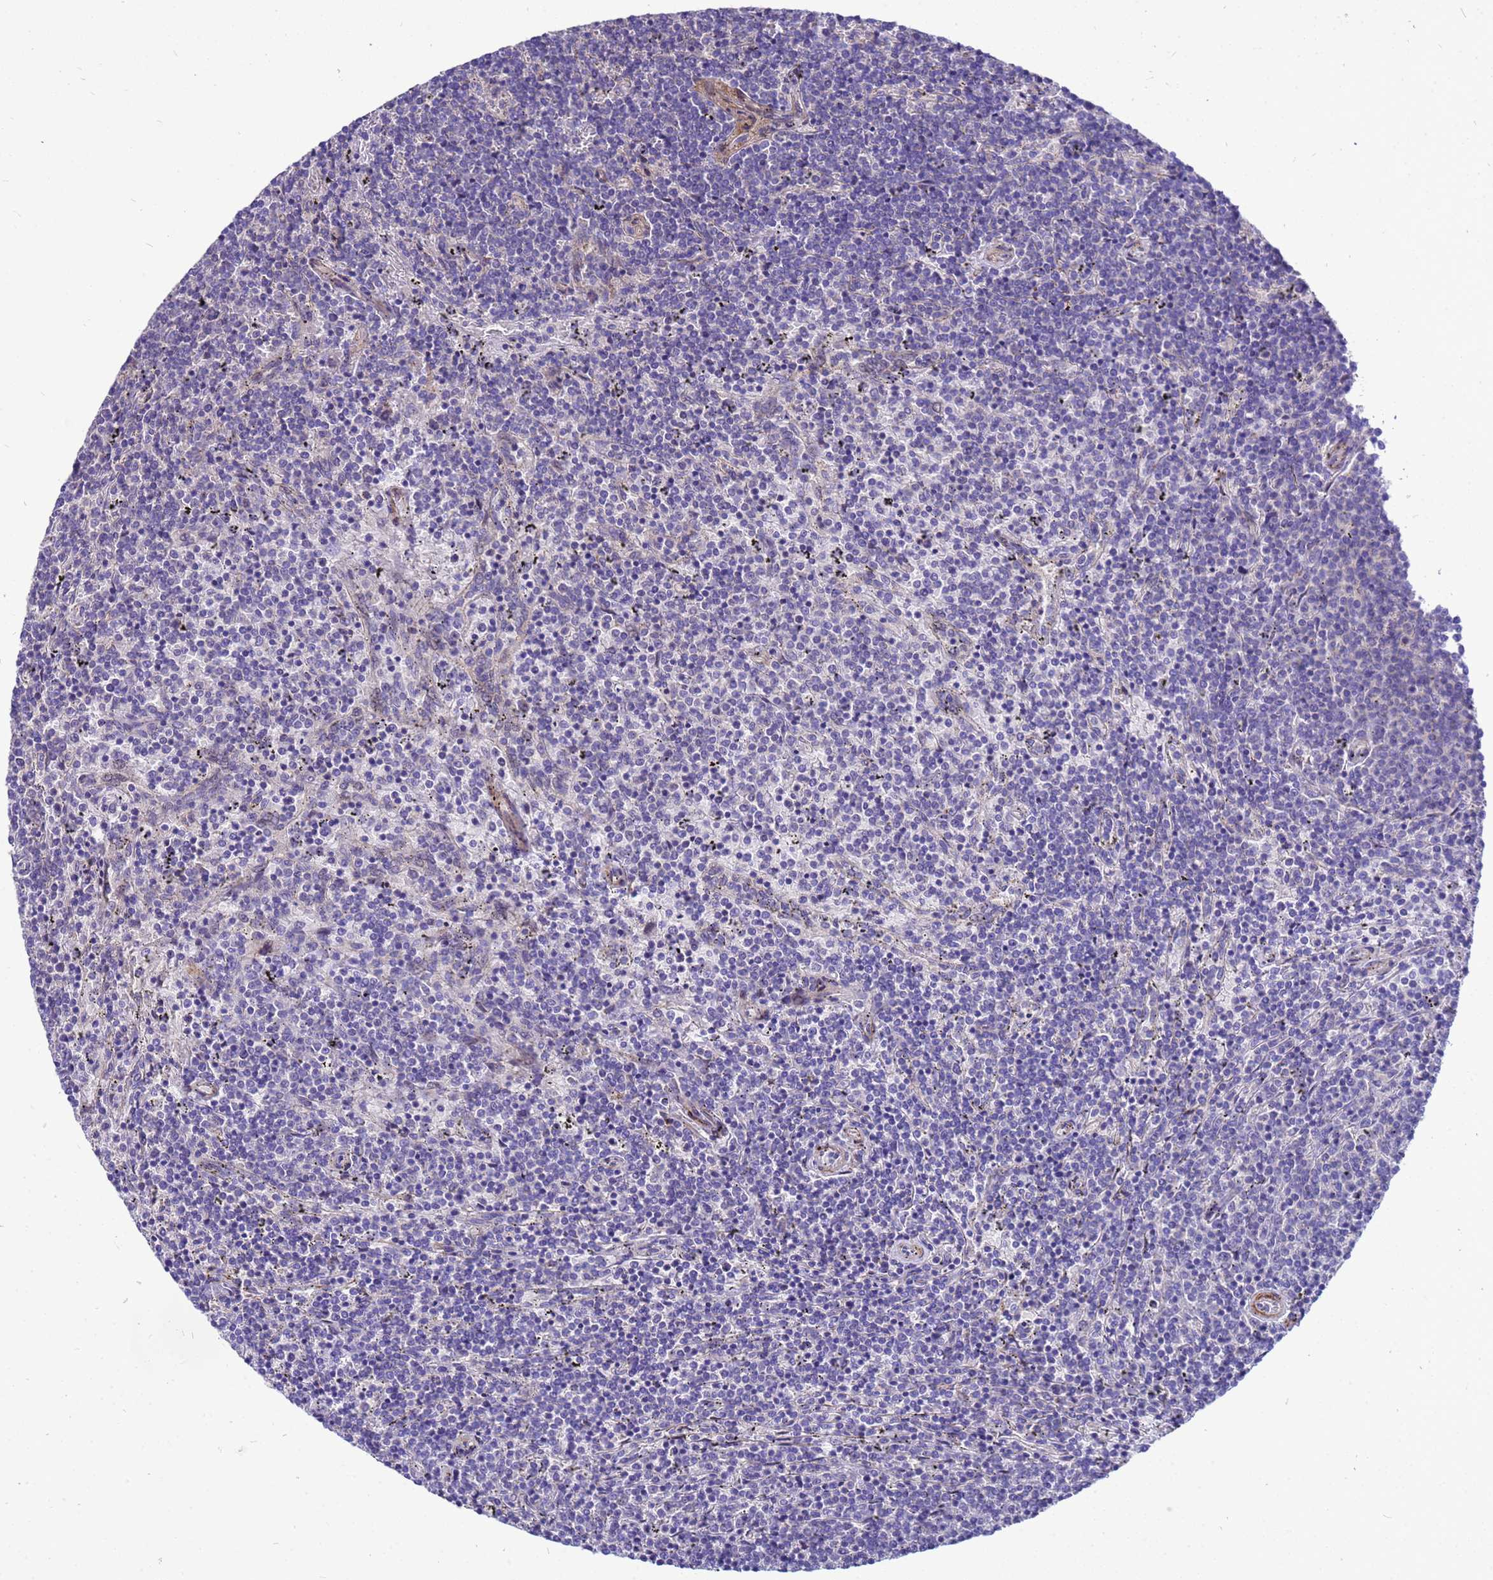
{"staining": {"intensity": "negative", "quantity": "none", "location": "none"}, "tissue": "lymphoma", "cell_type": "Tumor cells", "image_type": "cancer", "snomed": [{"axis": "morphology", "description": "Malignant lymphoma, non-Hodgkin's type, Low grade"}, {"axis": "topography", "description": "Spleen"}], "caption": "The IHC photomicrograph has no significant expression in tumor cells of lymphoma tissue.", "gene": "POP7", "patient": {"sex": "female", "age": 50}}